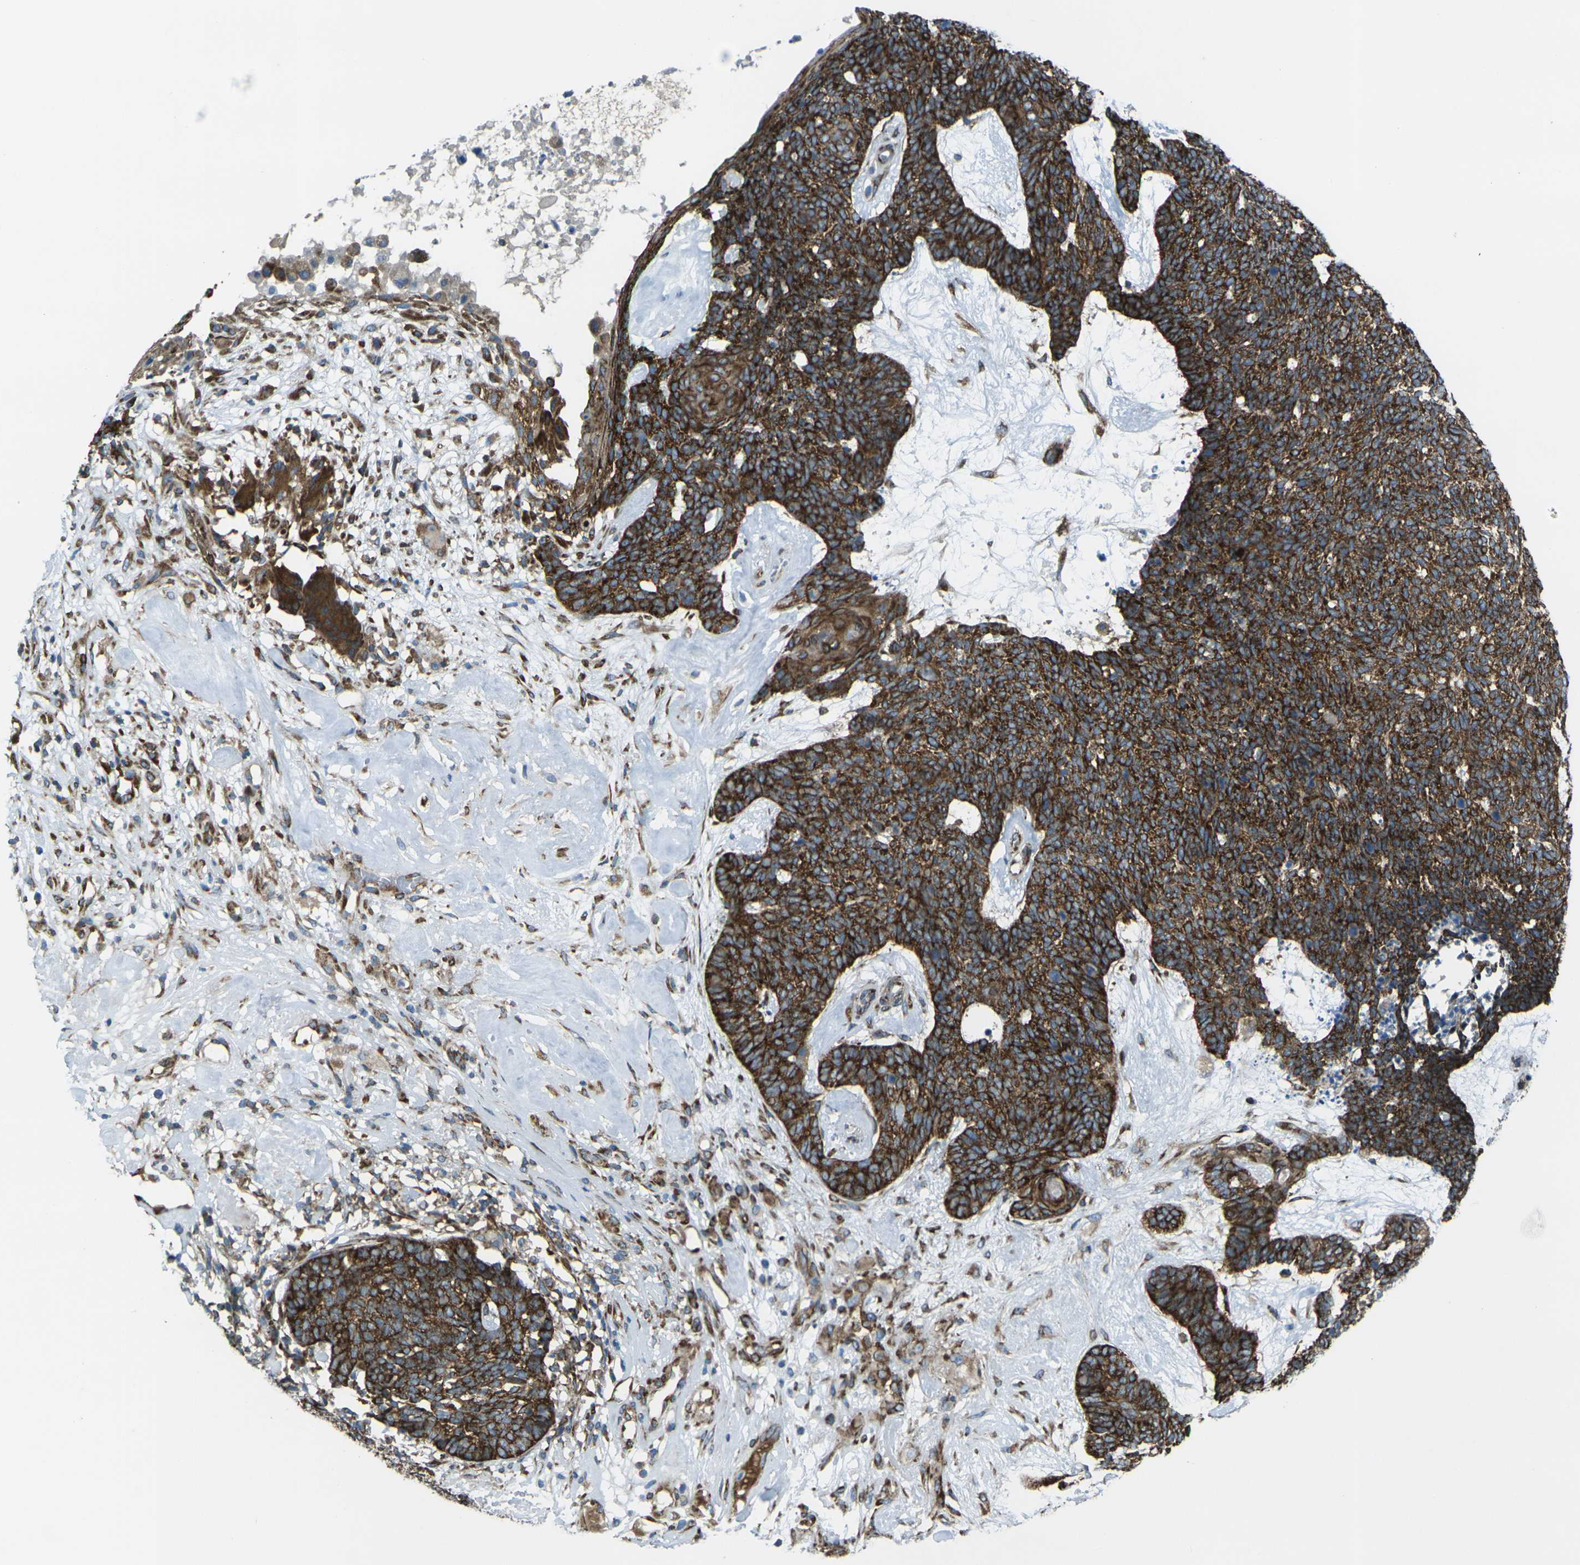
{"staining": {"intensity": "strong", "quantity": ">75%", "location": "cytoplasmic/membranous"}, "tissue": "skin cancer", "cell_type": "Tumor cells", "image_type": "cancer", "snomed": [{"axis": "morphology", "description": "Basal cell carcinoma"}, {"axis": "topography", "description": "Skin"}], "caption": "A brown stain labels strong cytoplasmic/membranous staining of a protein in skin basal cell carcinoma tumor cells.", "gene": "CELSR2", "patient": {"sex": "female", "age": 84}}